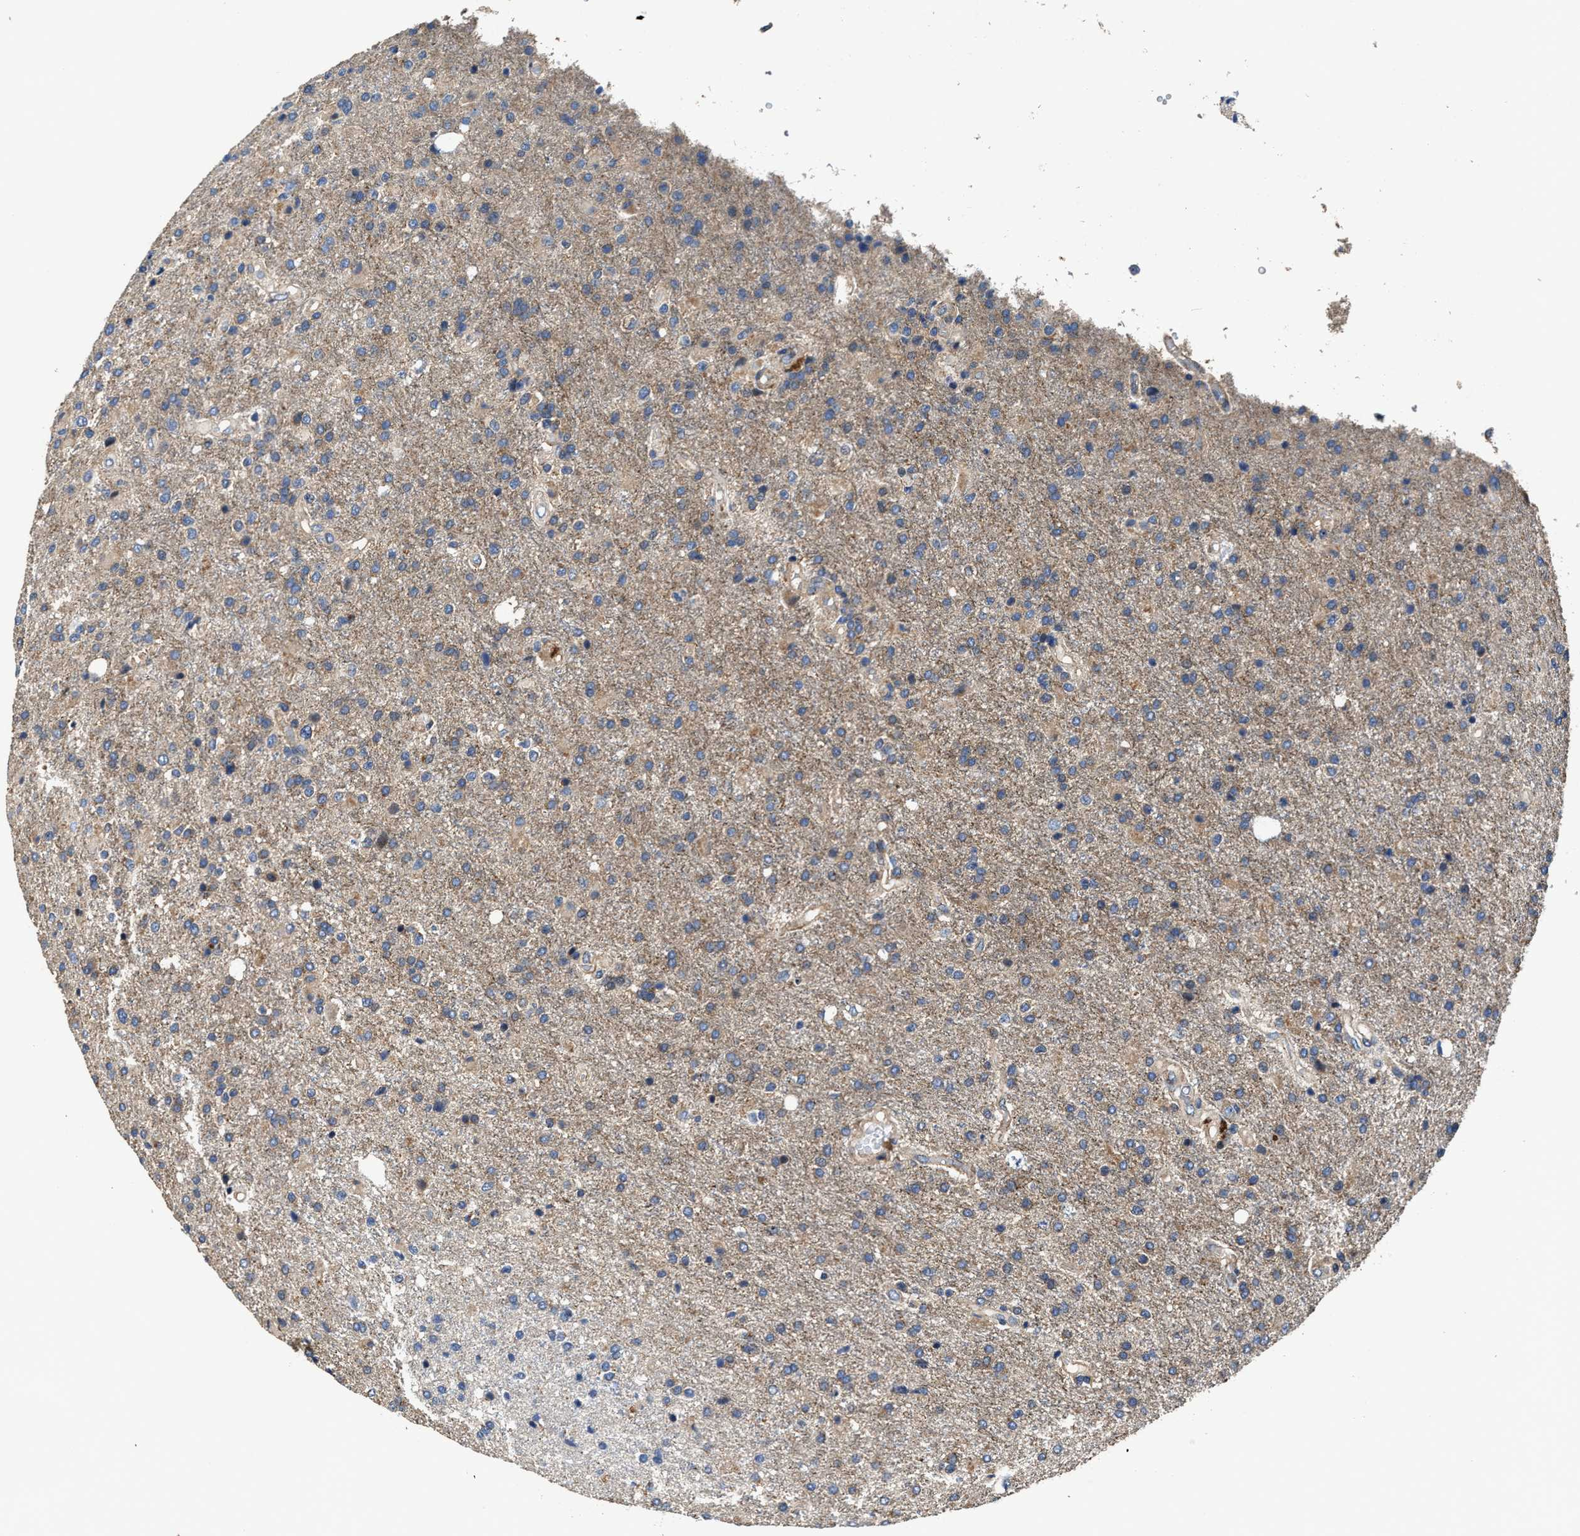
{"staining": {"intensity": "weak", "quantity": "<25%", "location": "cytoplasmic/membranous"}, "tissue": "glioma", "cell_type": "Tumor cells", "image_type": "cancer", "snomed": [{"axis": "morphology", "description": "Glioma, malignant, High grade"}, {"axis": "topography", "description": "Brain"}], "caption": "An IHC micrograph of malignant glioma (high-grade) is shown. There is no staining in tumor cells of malignant glioma (high-grade).", "gene": "PTAR1", "patient": {"sex": "male", "age": 72}}